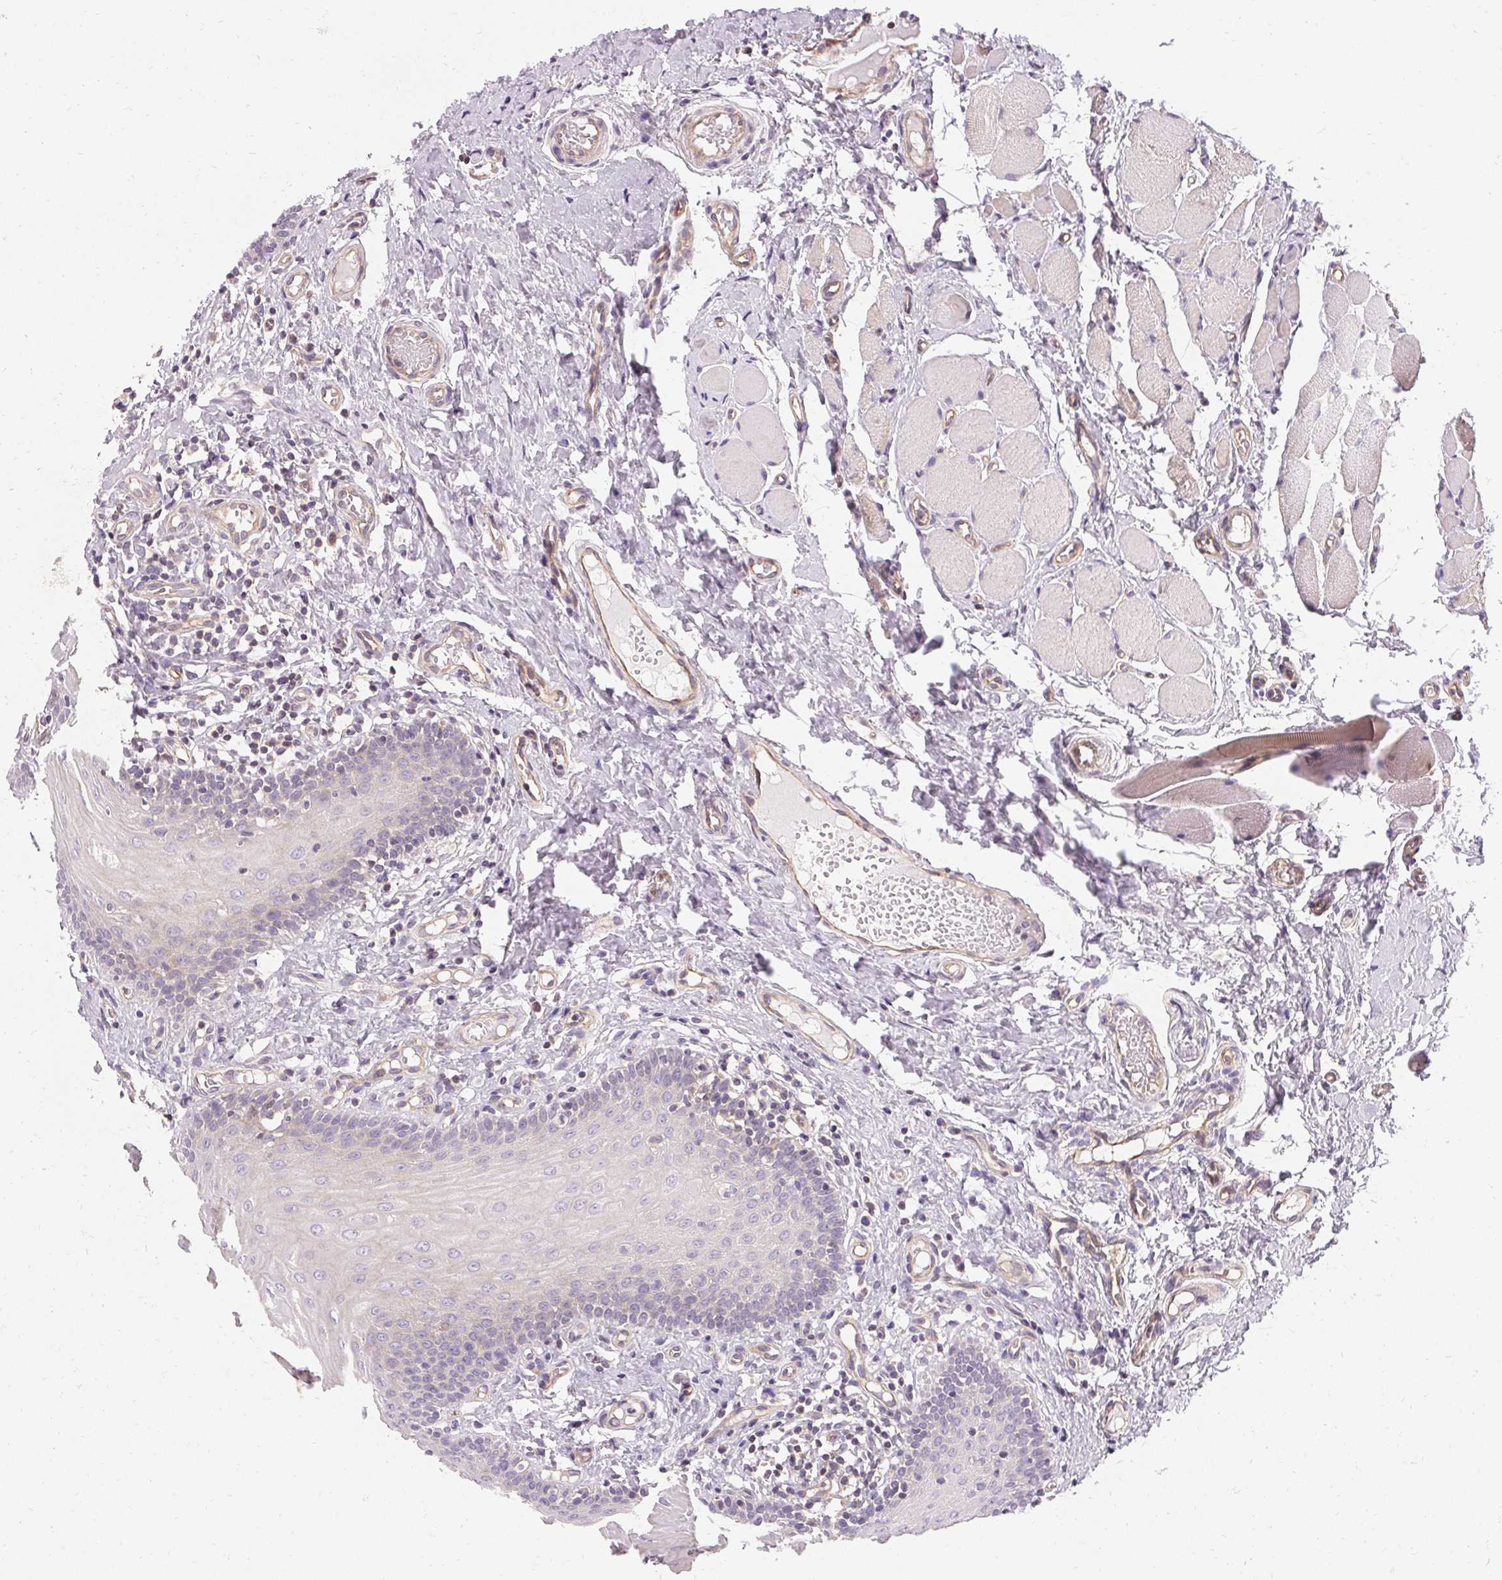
{"staining": {"intensity": "negative", "quantity": "none", "location": "none"}, "tissue": "oral mucosa", "cell_type": "Squamous epithelial cells", "image_type": "normal", "snomed": [{"axis": "morphology", "description": "Normal tissue, NOS"}, {"axis": "topography", "description": "Oral tissue"}, {"axis": "topography", "description": "Tounge, NOS"}], "caption": "IHC photomicrograph of normal oral mucosa: oral mucosa stained with DAB (3,3'-diaminobenzidine) exhibits no significant protein positivity in squamous epithelial cells. (DAB (3,3'-diaminobenzidine) immunohistochemistry (IHC), high magnification).", "gene": "APLP1", "patient": {"sex": "female", "age": 58}}